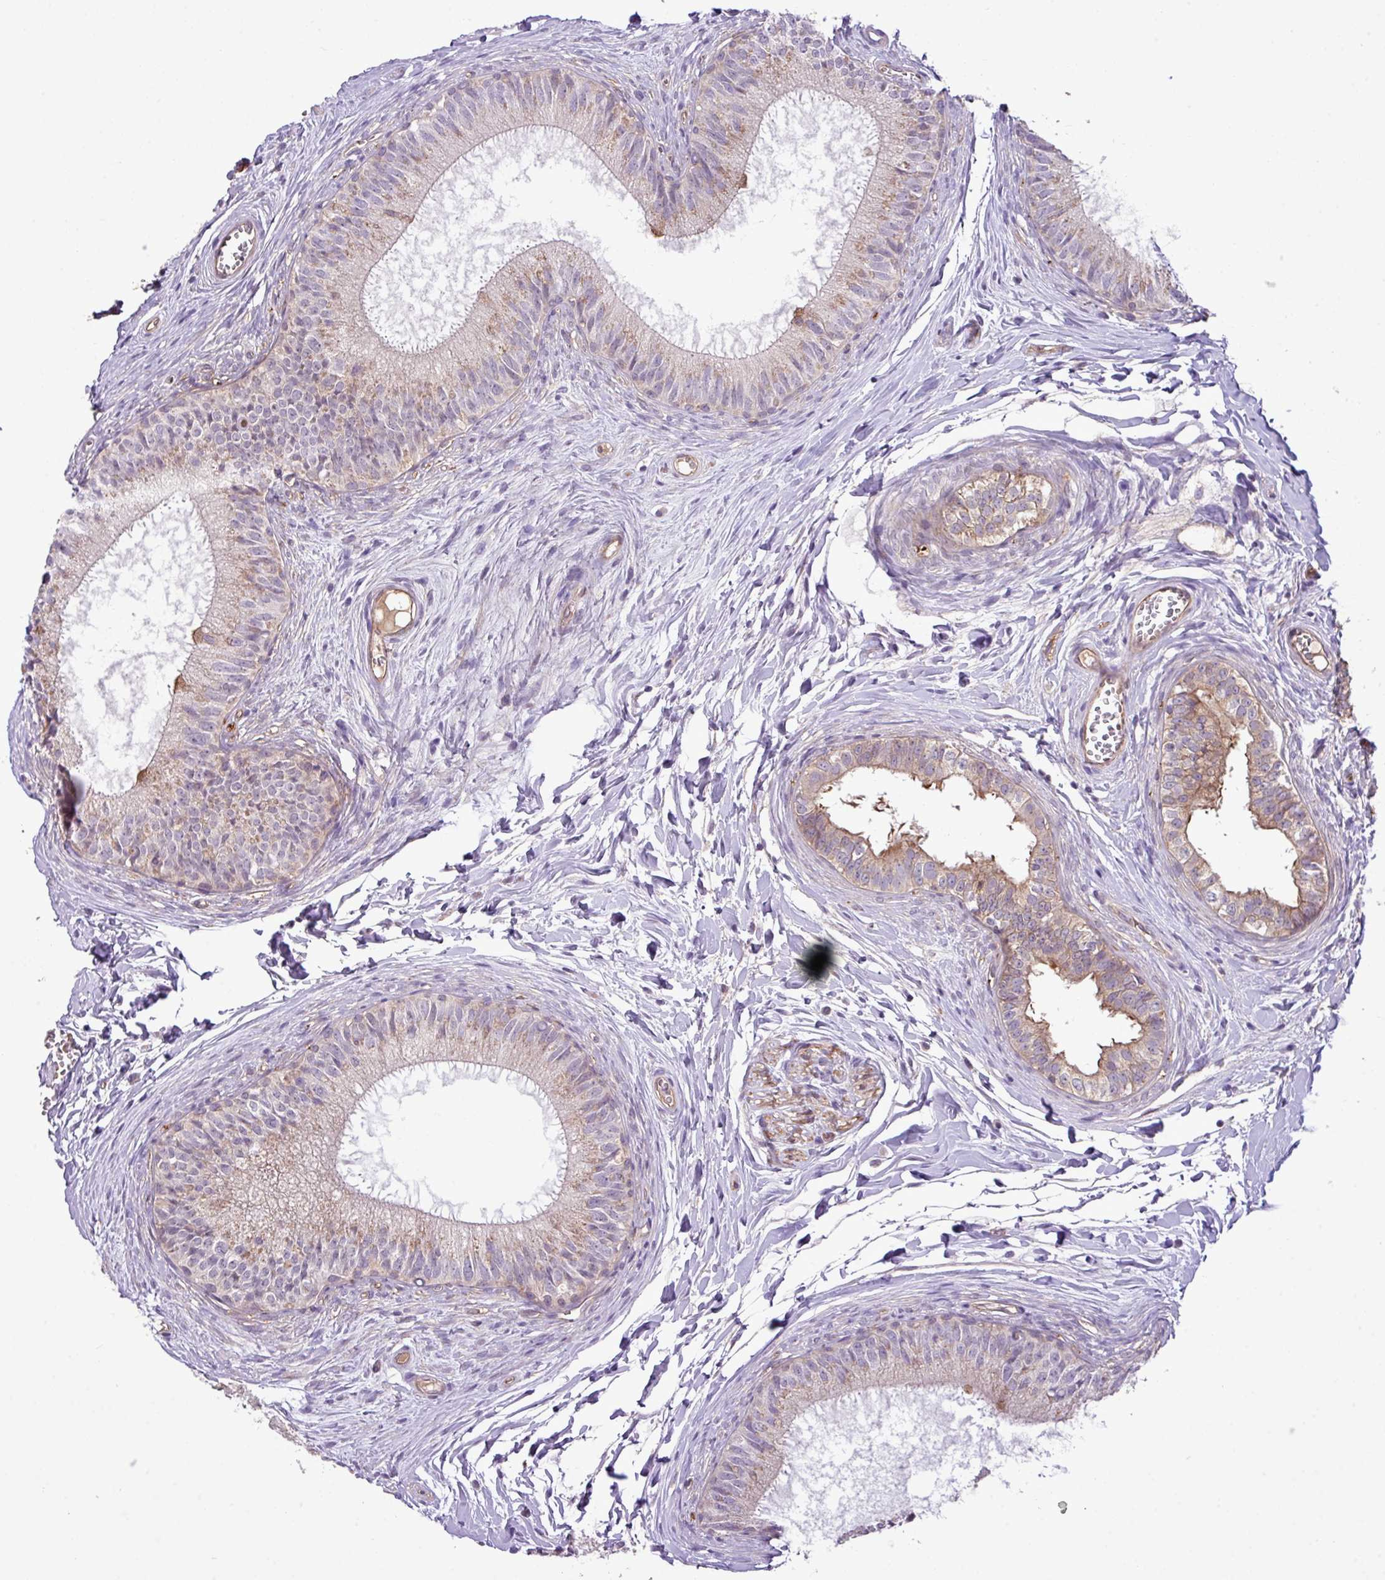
{"staining": {"intensity": "weak", "quantity": "25%-75%", "location": "cytoplasmic/membranous"}, "tissue": "epididymis", "cell_type": "Glandular cells", "image_type": "normal", "snomed": [{"axis": "morphology", "description": "Normal tissue, NOS"}, {"axis": "topography", "description": "Epididymis"}], "caption": "Epididymis stained with DAB immunohistochemistry (IHC) exhibits low levels of weak cytoplasmic/membranous expression in about 25%-75% of glandular cells. The protein is shown in brown color, while the nuclei are stained blue.", "gene": "XIAP", "patient": {"sex": "male", "age": 25}}